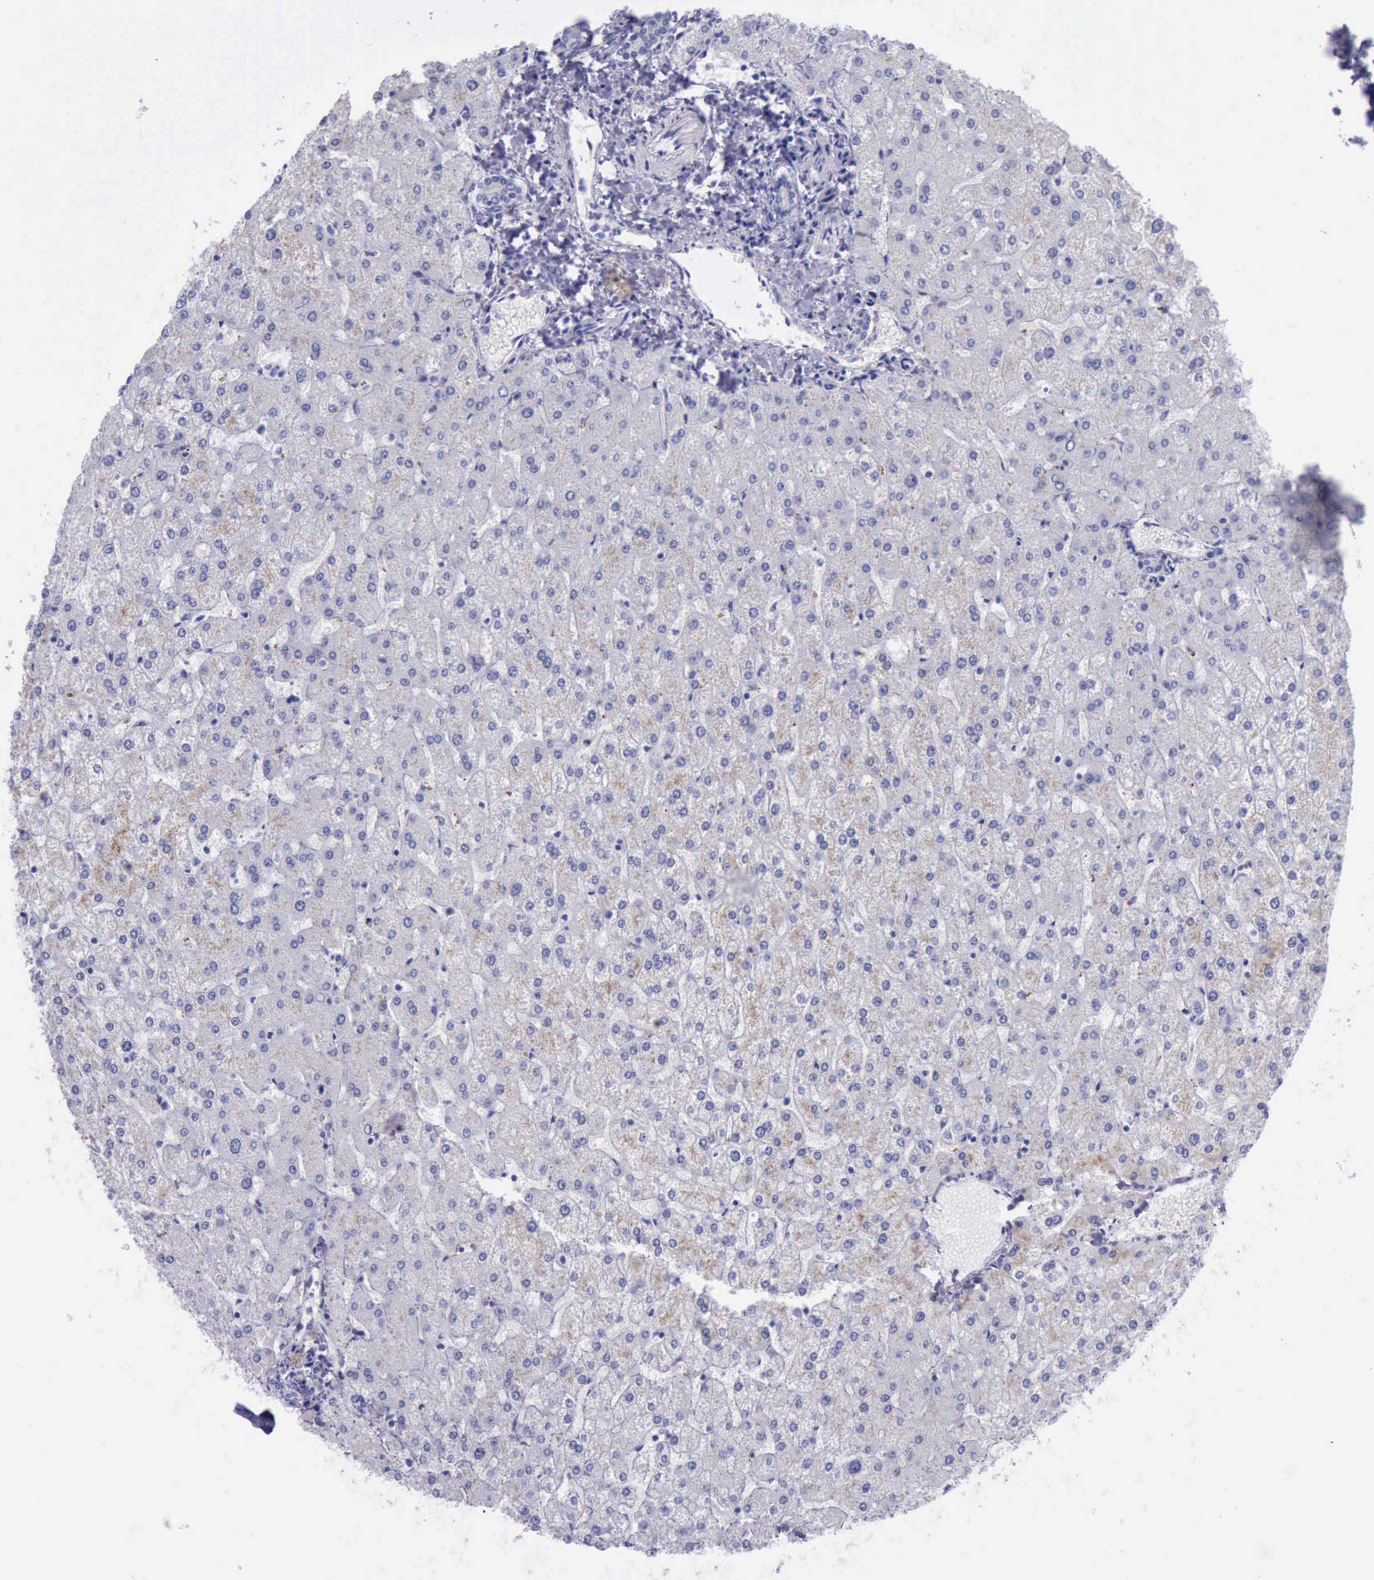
{"staining": {"intensity": "weak", "quantity": "<25%", "location": "cytoplasmic/membranous"}, "tissue": "liver", "cell_type": "Hepatocytes", "image_type": "normal", "snomed": [{"axis": "morphology", "description": "Normal tissue, NOS"}, {"axis": "topography", "description": "Liver"}], "caption": "This image is of unremarkable liver stained with immunohistochemistry (IHC) to label a protein in brown with the nuclei are counter-stained blue. There is no expression in hepatocytes. (Immunohistochemistry (ihc), brightfield microscopy, high magnification).", "gene": "GLA", "patient": {"sex": "female", "age": 32}}